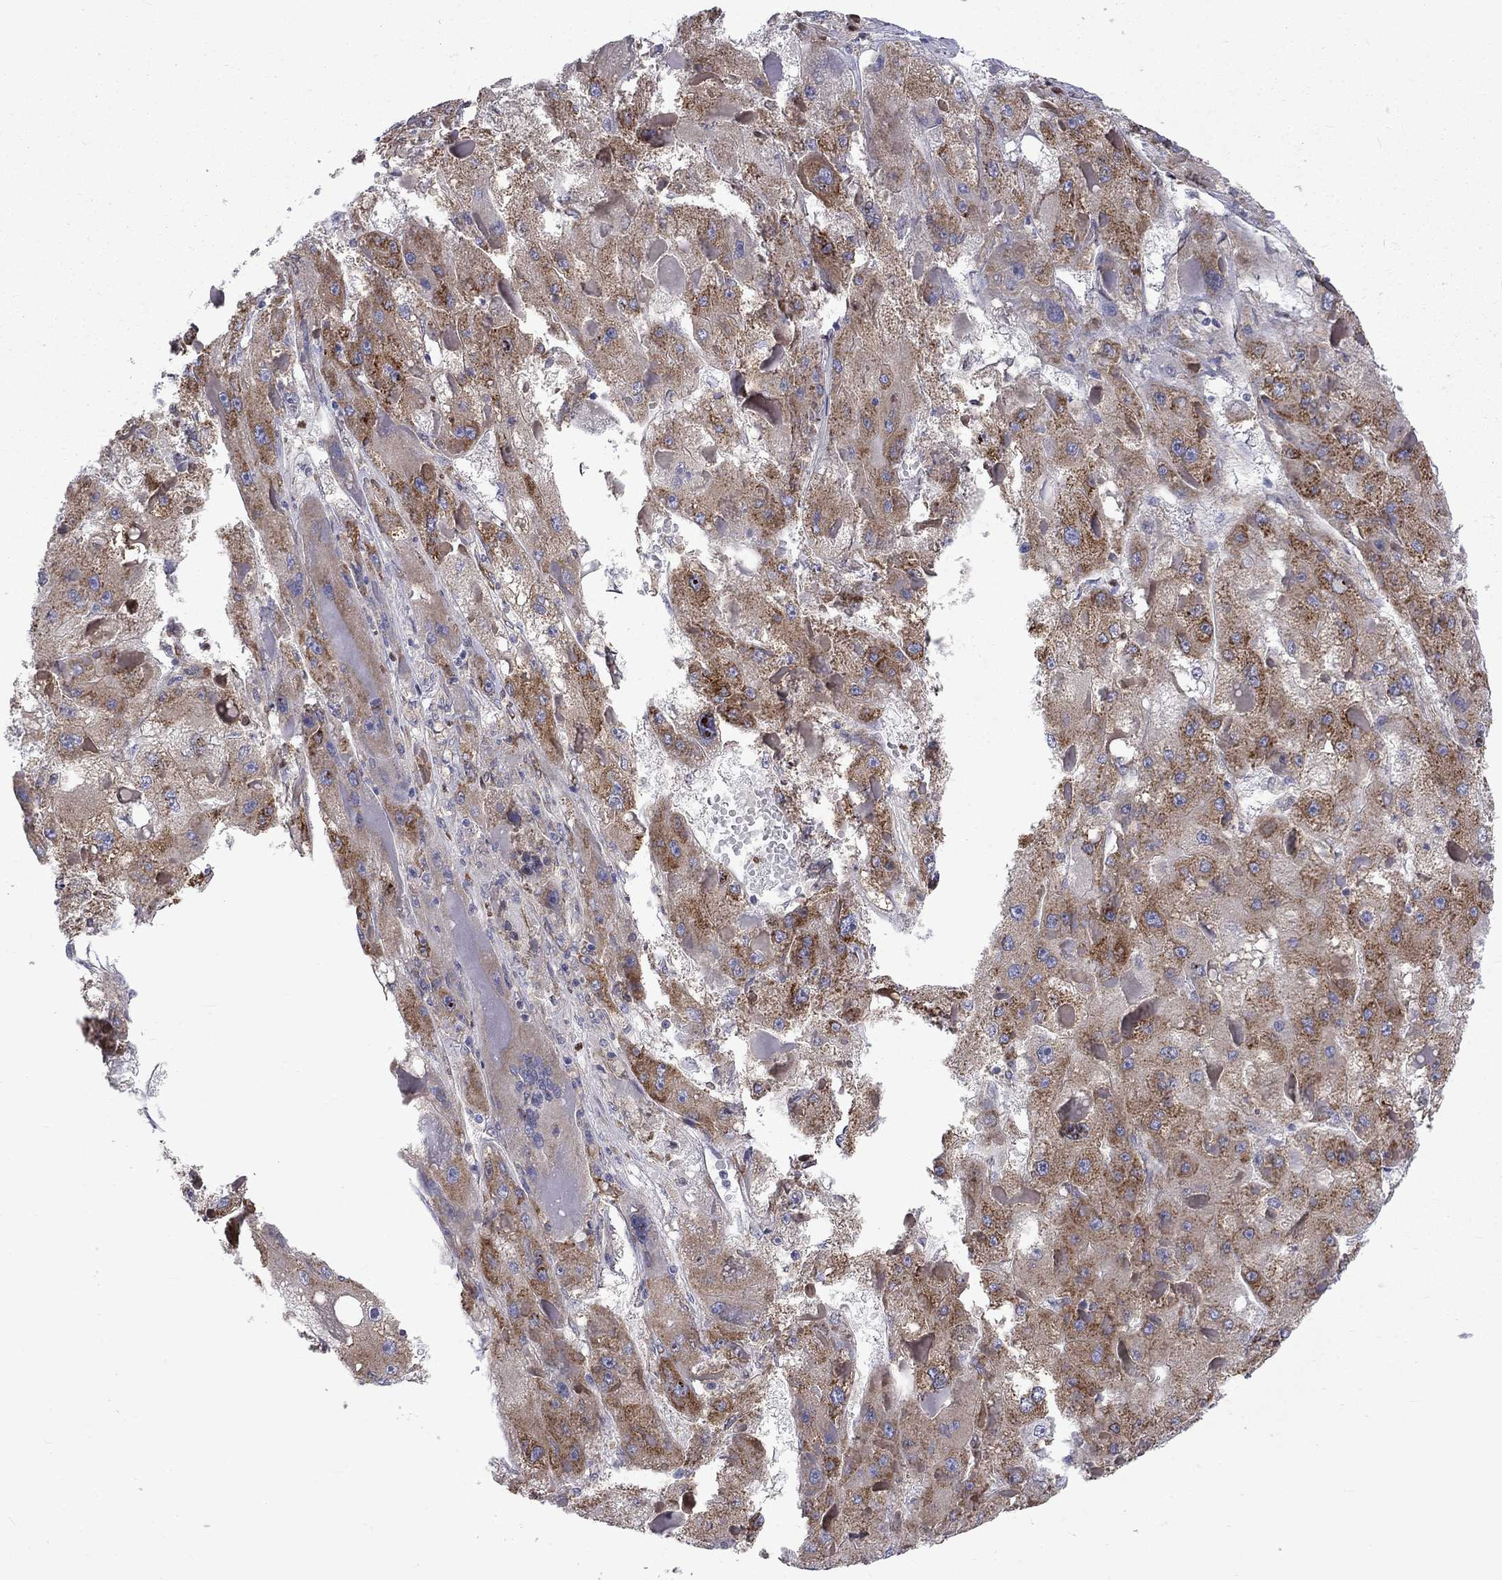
{"staining": {"intensity": "strong", "quantity": ">75%", "location": "cytoplasmic/membranous"}, "tissue": "liver cancer", "cell_type": "Tumor cells", "image_type": "cancer", "snomed": [{"axis": "morphology", "description": "Carcinoma, Hepatocellular, NOS"}, {"axis": "topography", "description": "Liver"}], "caption": "Human liver cancer stained with a brown dye shows strong cytoplasmic/membranous positive expression in about >75% of tumor cells.", "gene": "PABPC4", "patient": {"sex": "female", "age": 73}}